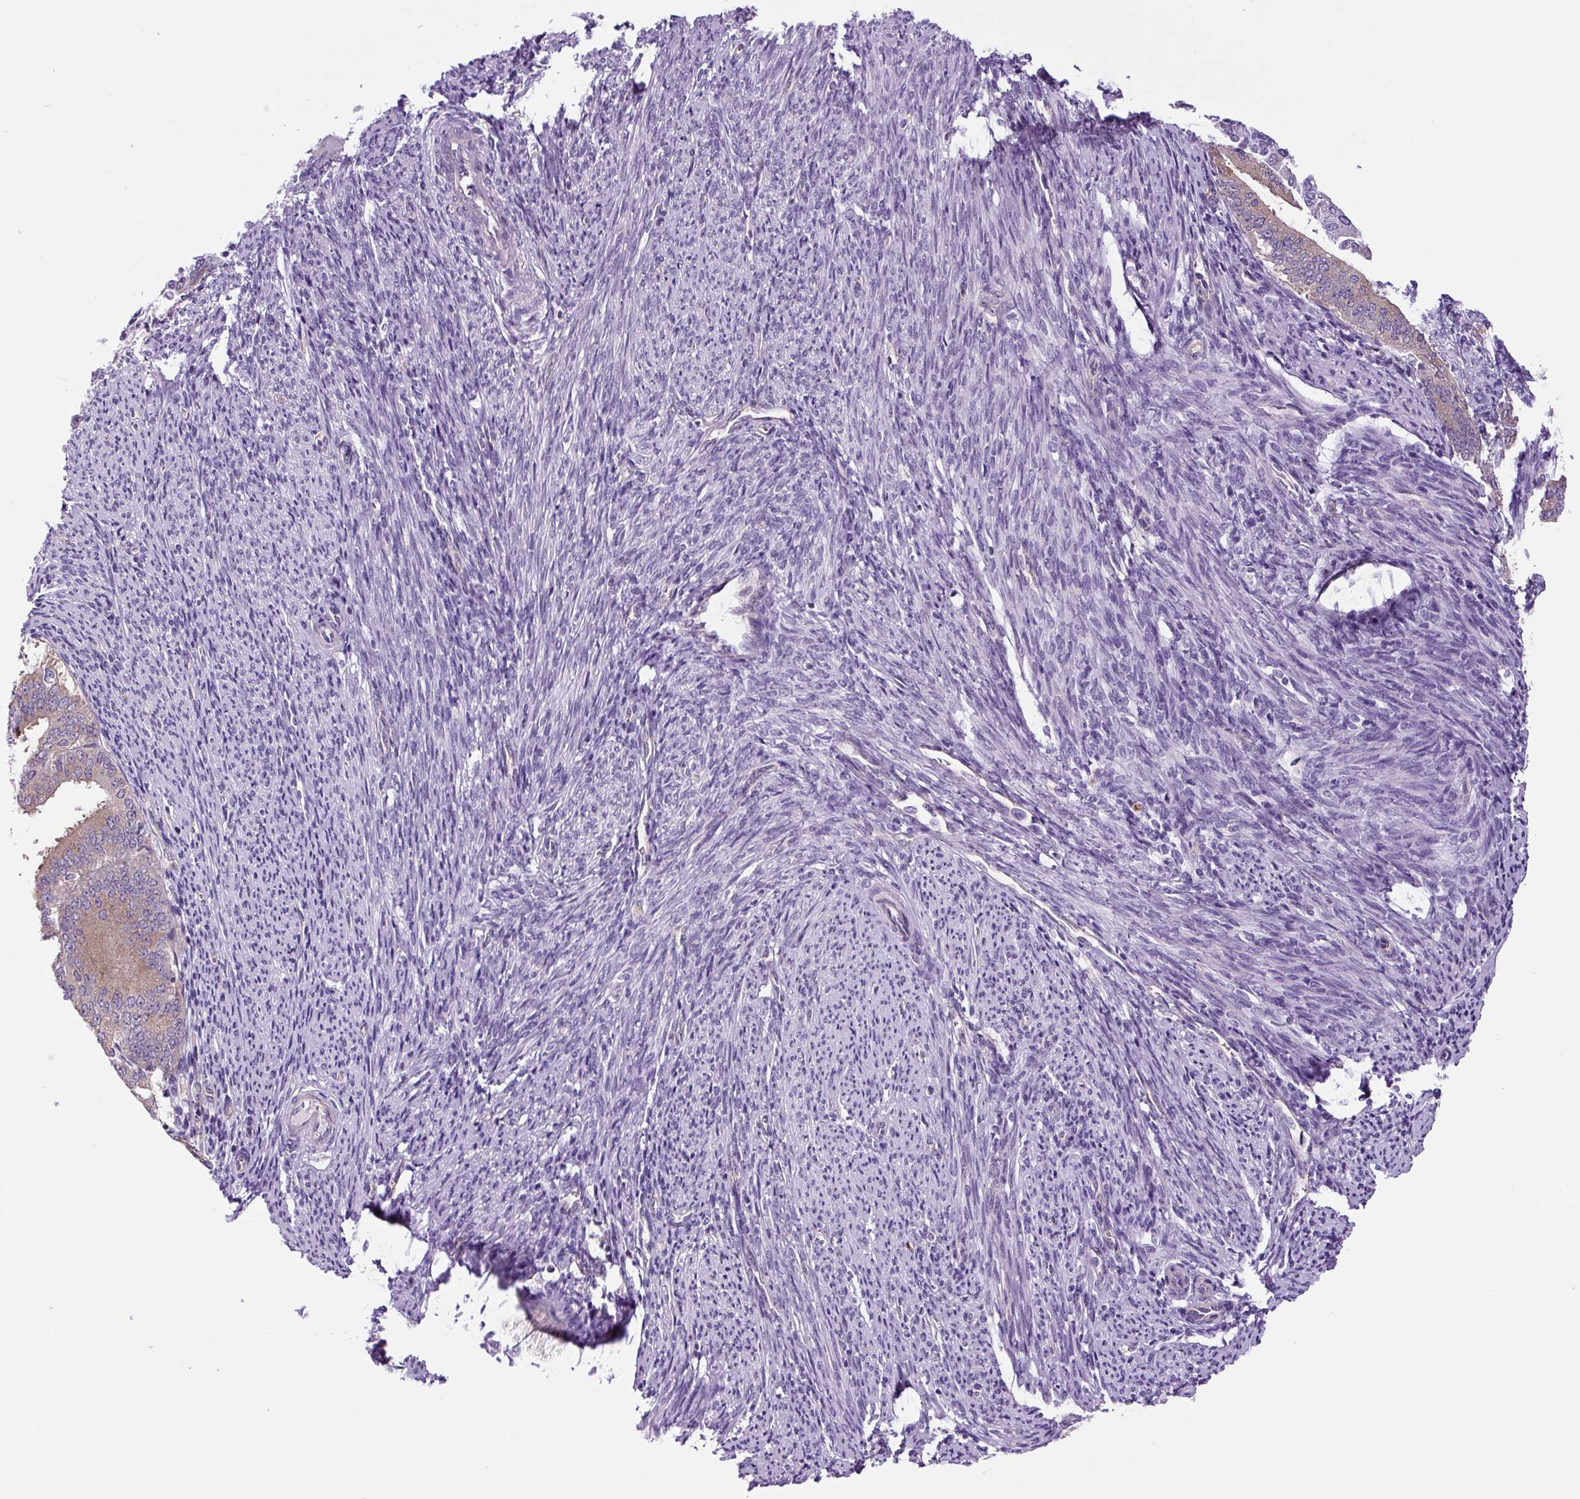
{"staining": {"intensity": "weak", "quantity": "<25%", "location": "cytoplasmic/membranous"}, "tissue": "endometrial cancer", "cell_type": "Tumor cells", "image_type": "cancer", "snomed": [{"axis": "morphology", "description": "Adenocarcinoma, NOS"}, {"axis": "topography", "description": "Endometrium"}], "caption": "Tumor cells are negative for protein expression in human adenocarcinoma (endometrial).", "gene": "GORASP1", "patient": {"sex": "female", "age": 63}}